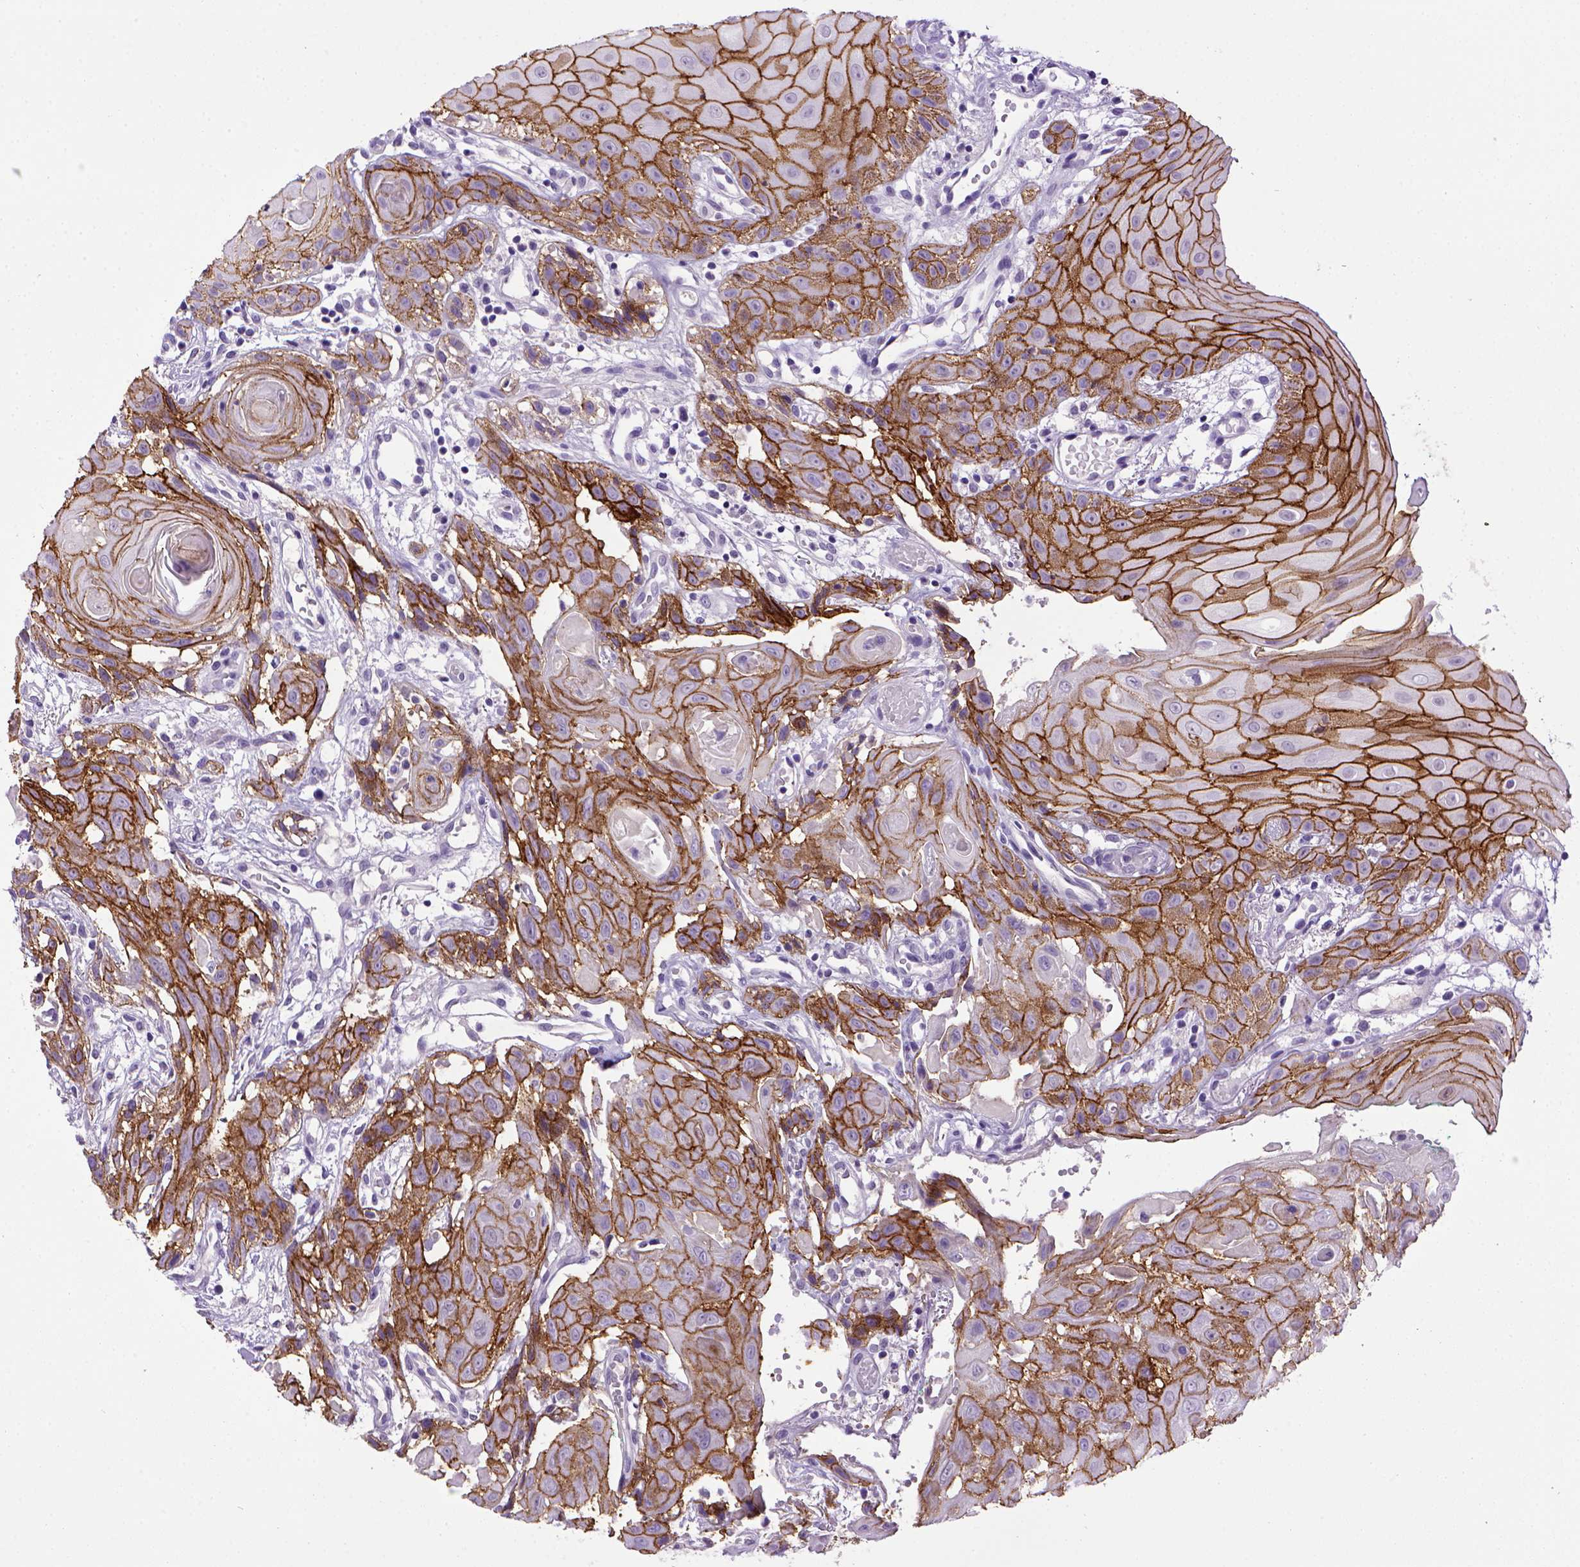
{"staining": {"intensity": "strong", "quantity": "<25%", "location": "cytoplasmic/membranous"}, "tissue": "head and neck cancer", "cell_type": "Tumor cells", "image_type": "cancer", "snomed": [{"axis": "morphology", "description": "Normal tissue, NOS"}, {"axis": "morphology", "description": "Squamous cell carcinoma, NOS"}, {"axis": "topography", "description": "Oral tissue"}, {"axis": "topography", "description": "Salivary gland"}, {"axis": "topography", "description": "Head-Neck"}], "caption": "Protein staining of head and neck cancer tissue exhibits strong cytoplasmic/membranous expression in approximately <25% of tumor cells.", "gene": "CDH1", "patient": {"sex": "female", "age": 62}}